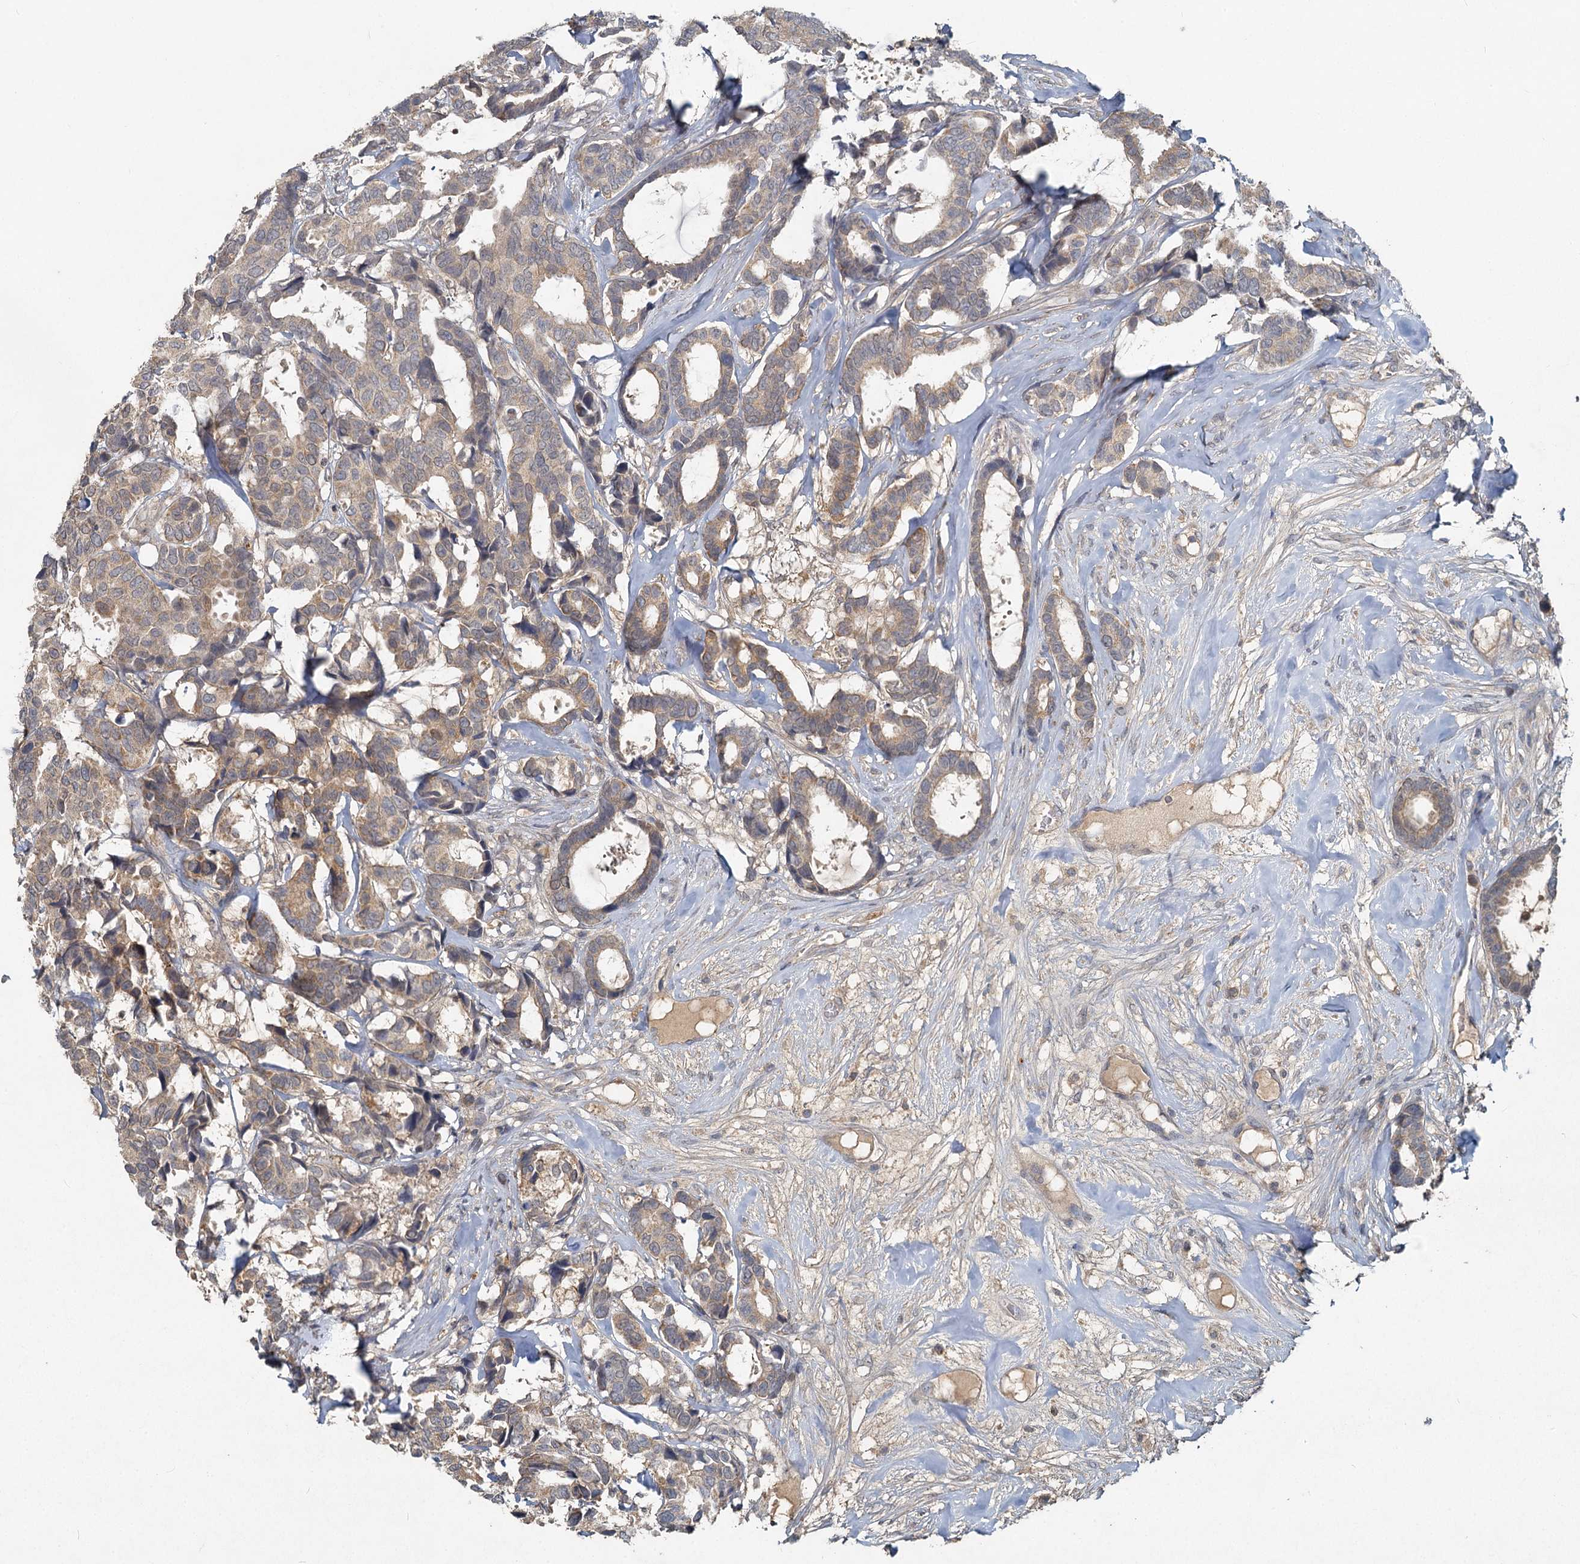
{"staining": {"intensity": "weak", "quantity": ">75%", "location": "cytoplasmic/membranous"}, "tissue": "breast cancer", "cell_type": "Tumor cells", "image_type": "cancer", "snomed": [{"axis": "morphology", "description": "Duct carcinoma"}, {"axis": "topography", "description": "Breast"}], "caption": "This micrograph demonstrates breast cancer (infiltrating ductal carcinoma) stained with IHC to label a protein in brown. The cytoplasmic/membranous of tumor cells show weak positivity for the protein. Nuclei are counter-stained blue.", "gene": "HERC3", "patient": {"sex": "female", "age": 87}}